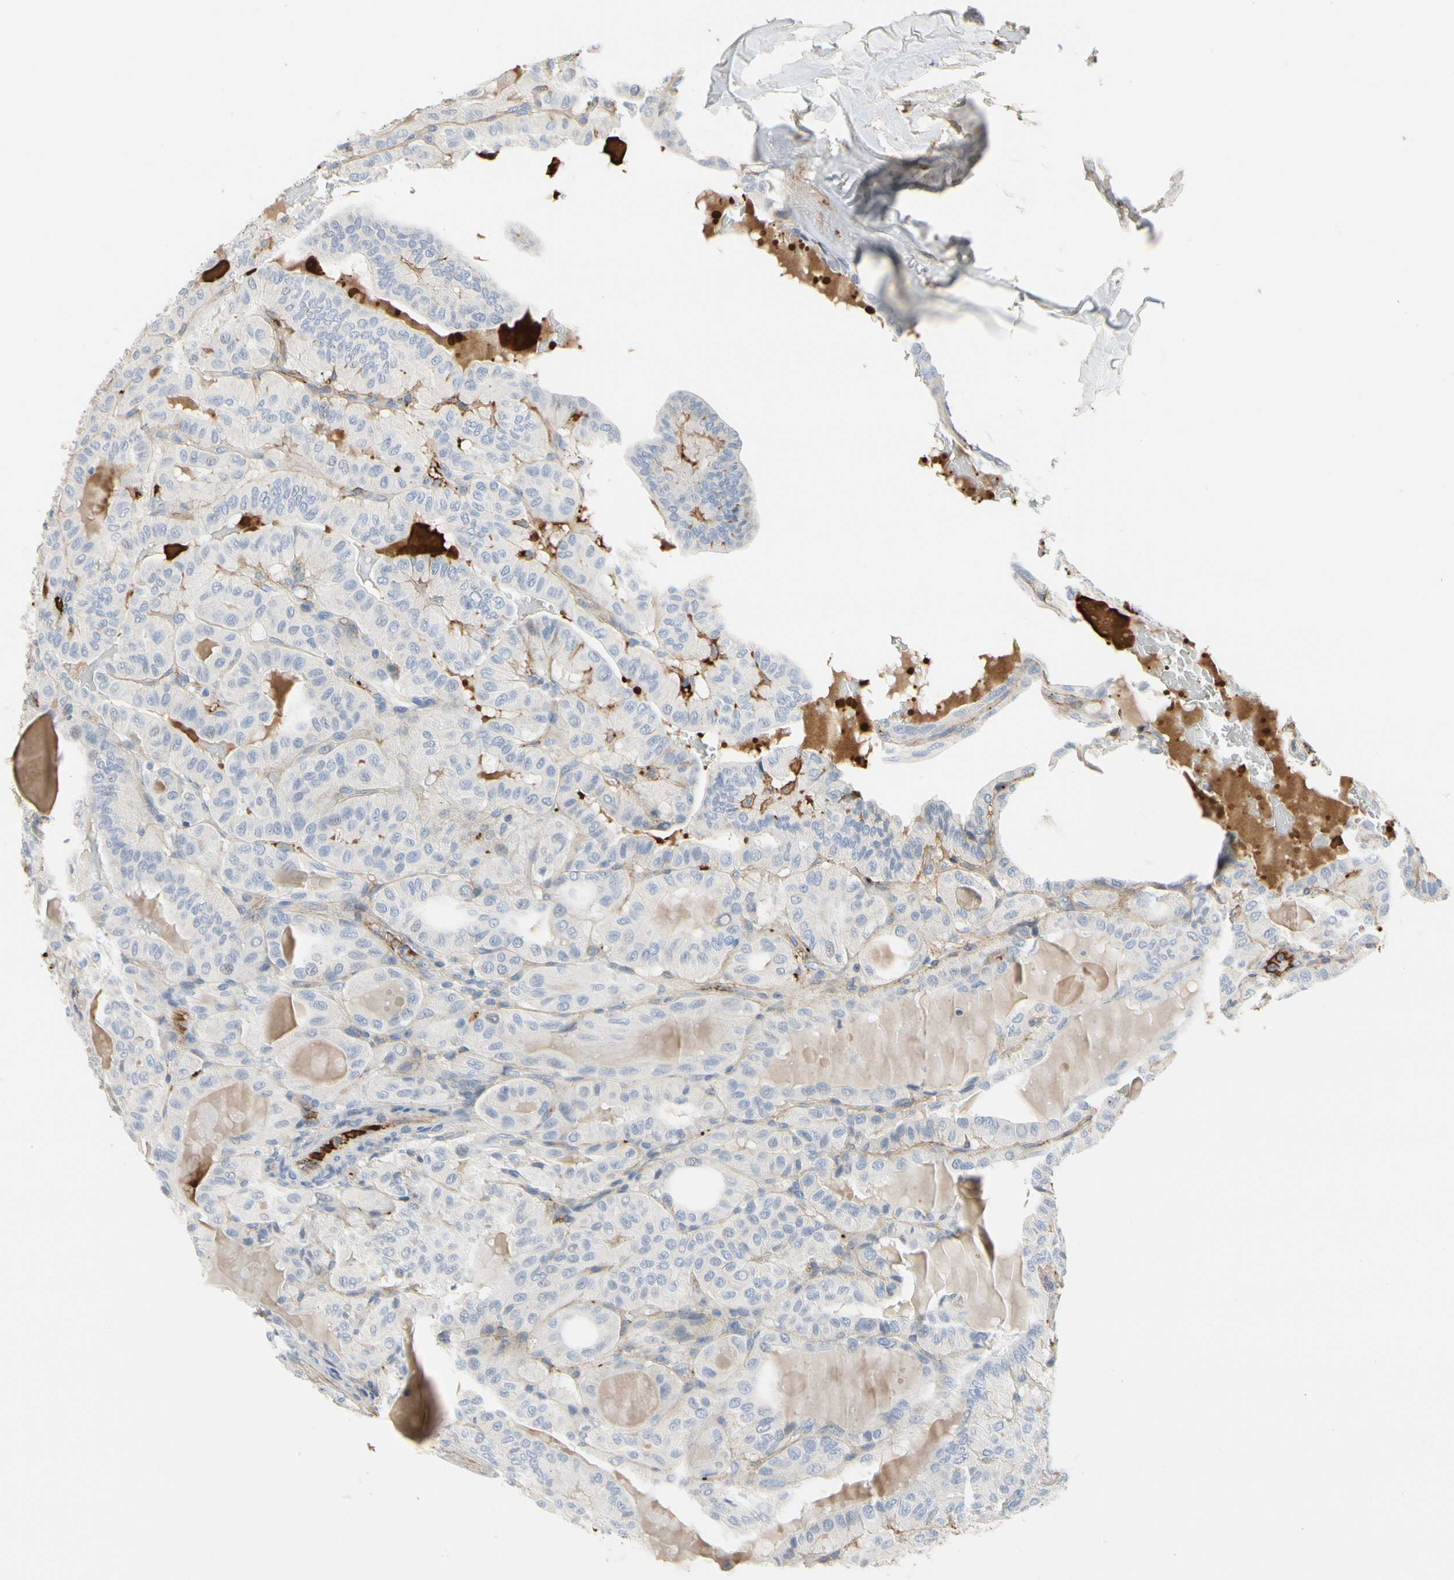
{"staining": {"intensity": "negative", "quantity": "none", "location": "none"}, "tissue": "thyroid cancer", "cell_type": "Tumor cells", "image_type": "cancer", "snomed": [{"axis": "morphology", "description": "Papillary adenocarcinoma, NOS"}, {"axis": "topography", "description": "Thyroid gland"}], "caption": "DAB immunohistochemical staining of human thyroid papillary adenocarcinoma shows no significant staining in tumor cells.", "gene": "FGB", "patient": {"sex": "male", "age": 77}}